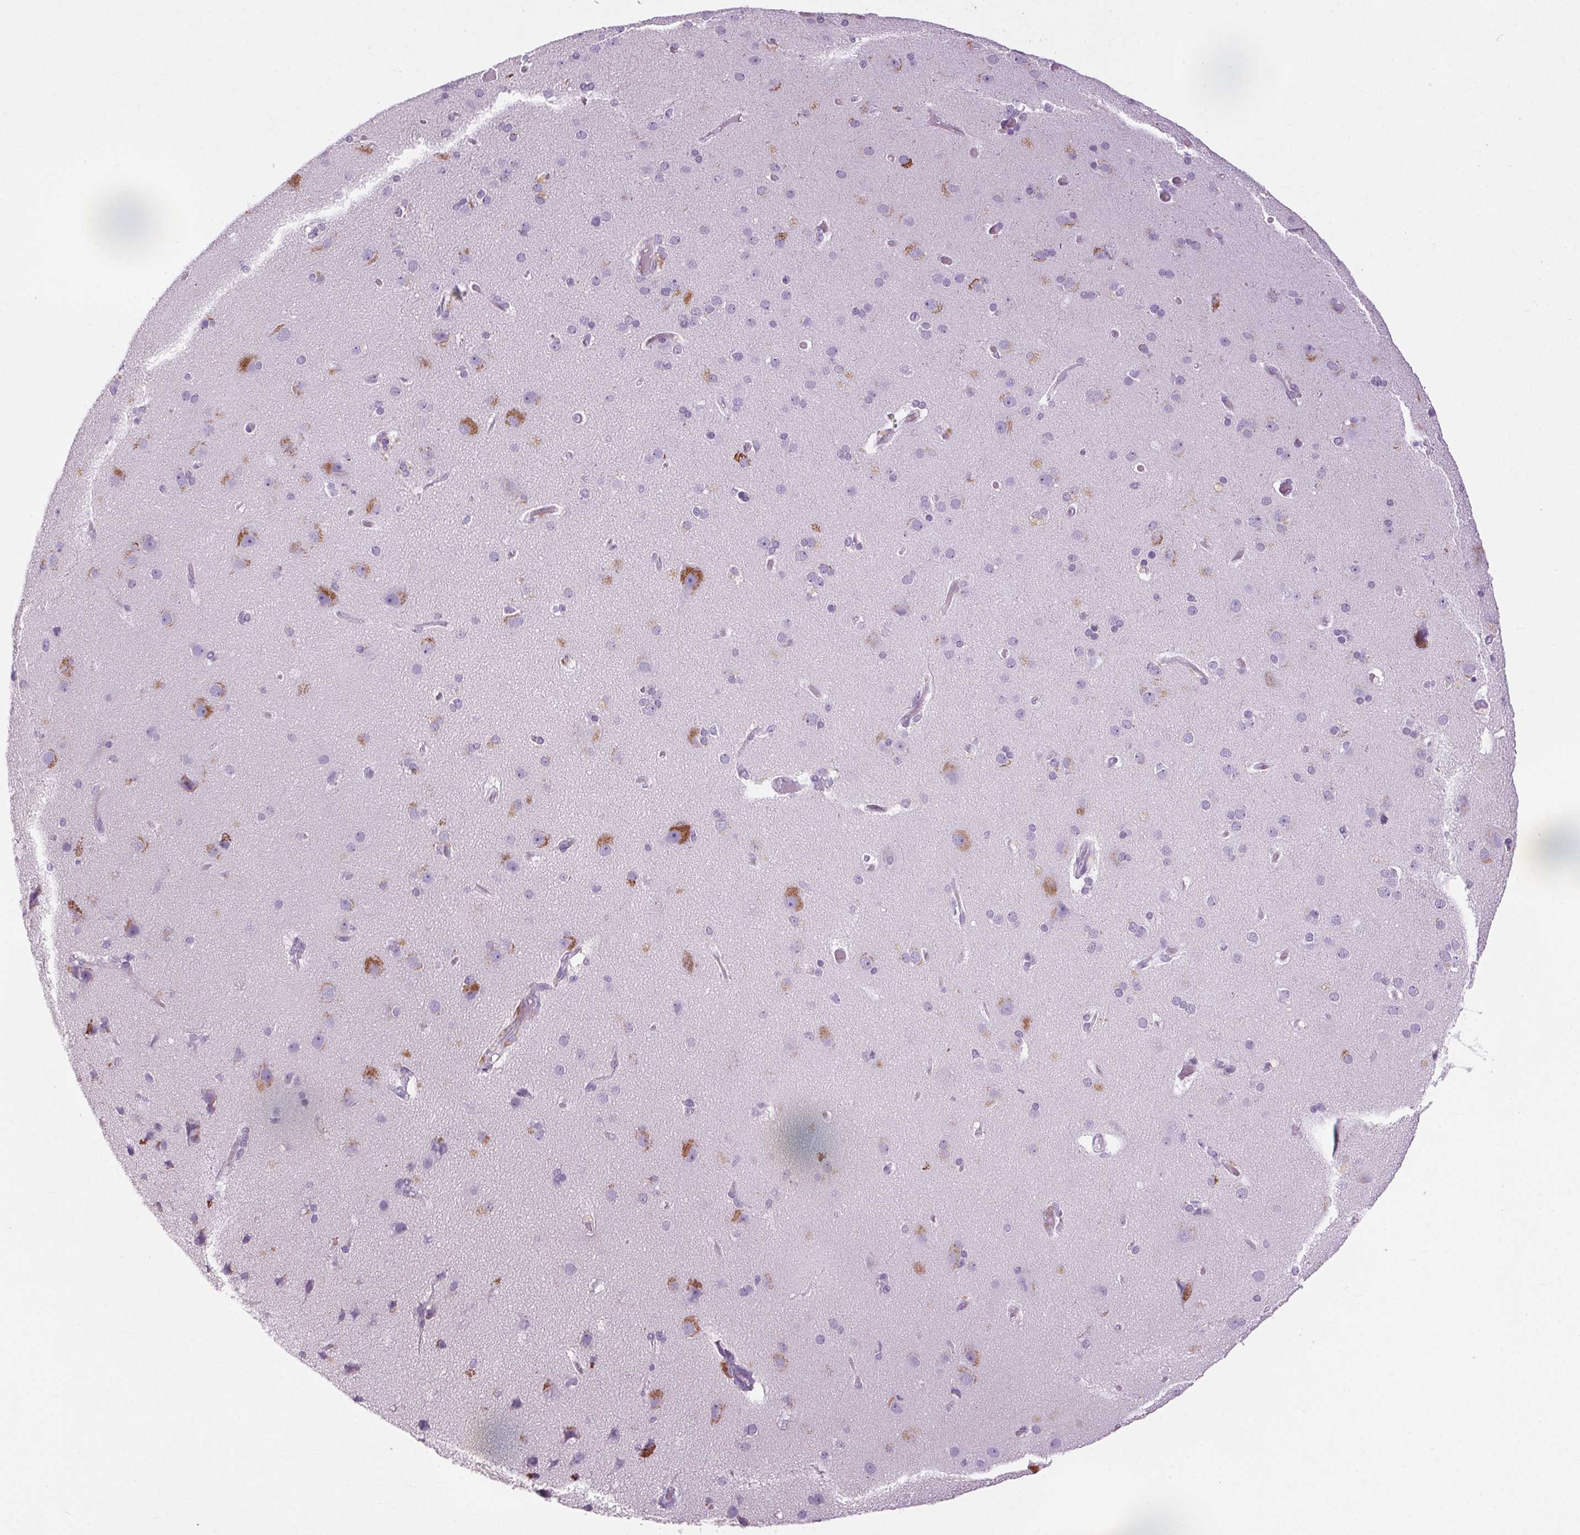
{"staining": {"intensity": "negative", "quantity": "none", "location": "none"}, "tissue": "cerebral cortex", "cell_type": "Endothelial cells", "image_type": "normal", "snomed": [{"axis": "morphology", "description": "Normal tissue, NOS"}, {"axis": "morphology", "description": "Glioma, malignant, High grade"}, {"axis": "topography", "description": "Cerebral cortex"}], "caption": "An immunohistochemistry histopathology image of unremarkable cerebral cortex is shown. There is no staining in endothelial cells of cerebral cortex.", "gene": "BEND2", "patient": {"sex": "male", "age": 71}}